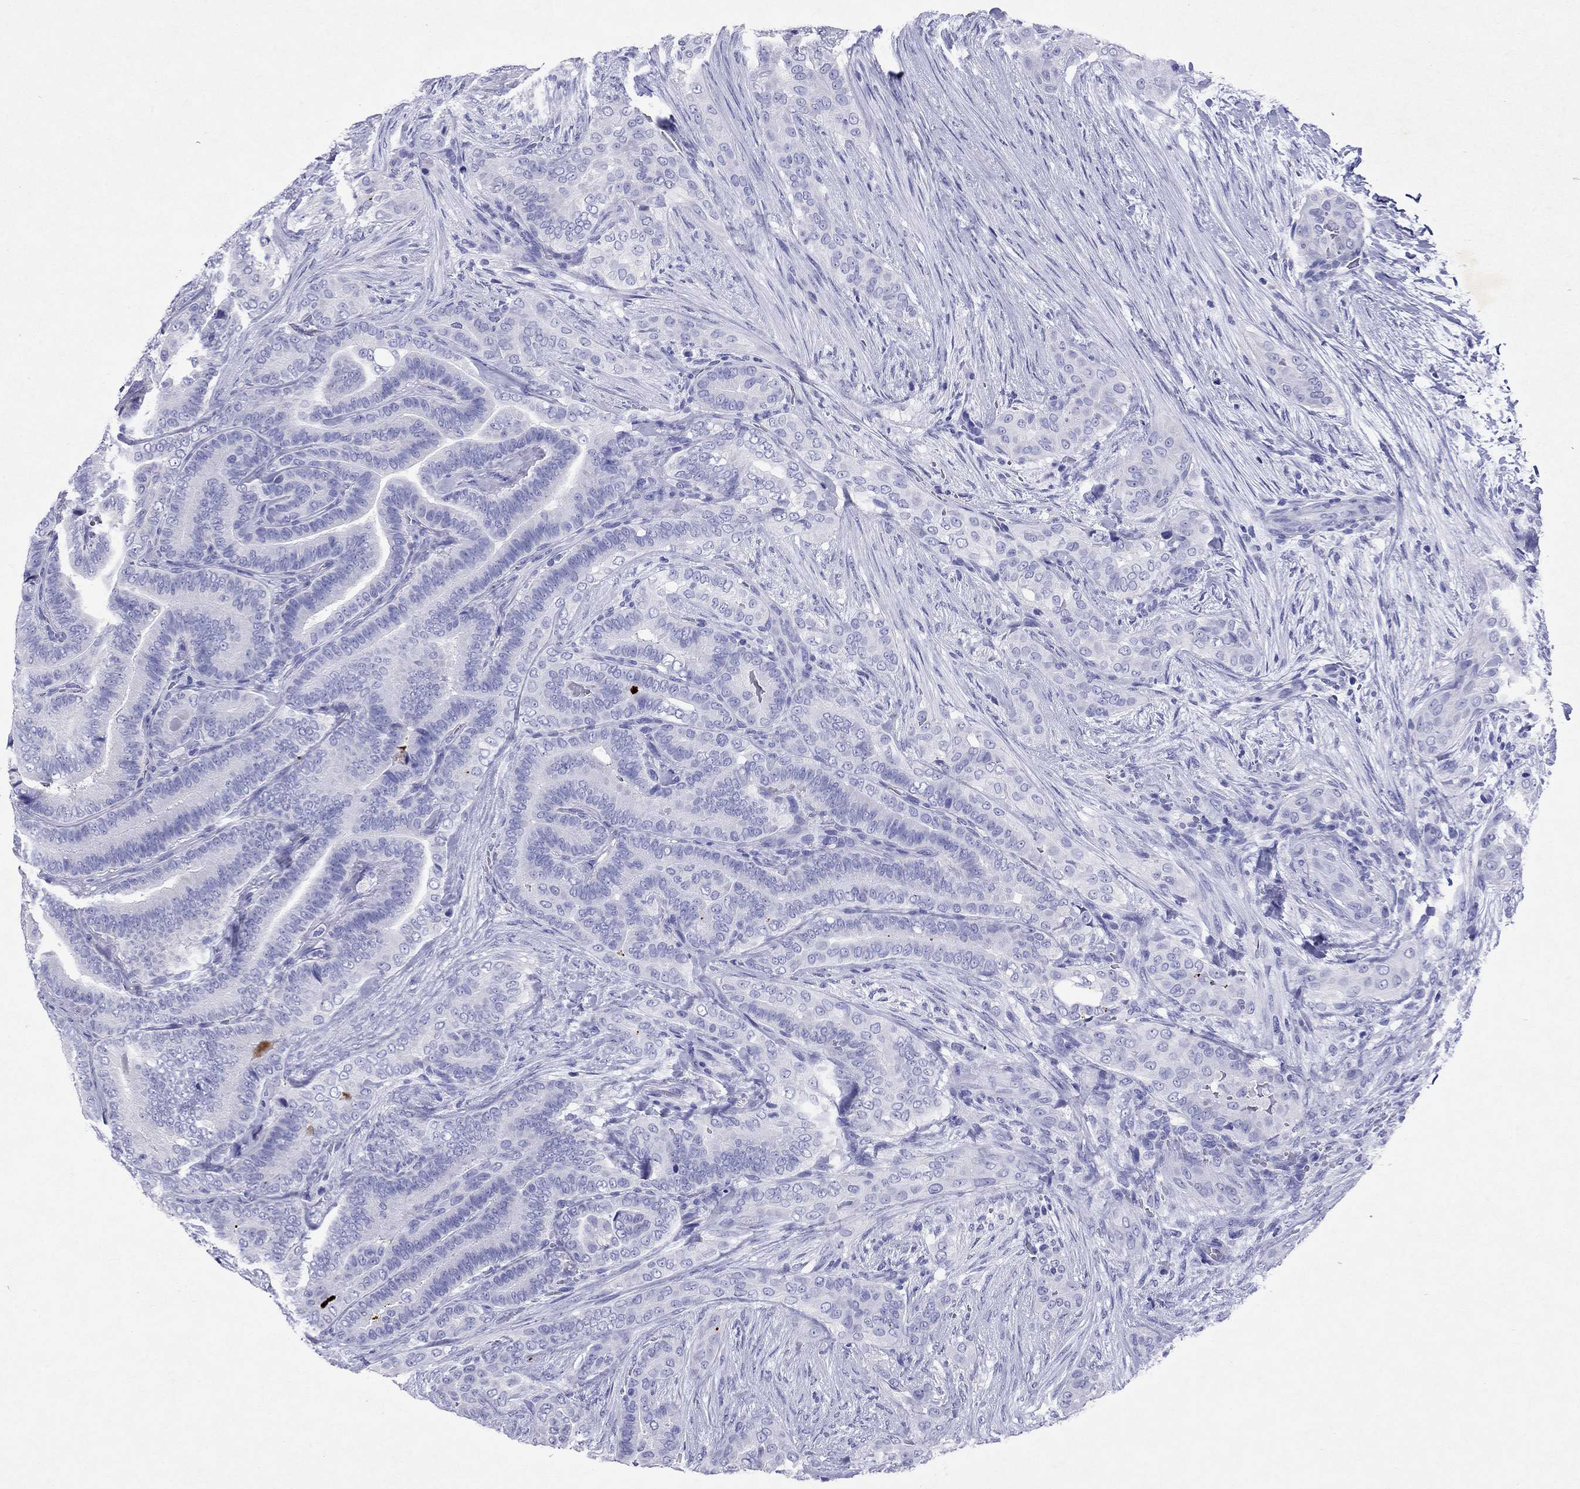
{"staining": {"intensity": "negative", "quantity": "none", "location": "none"}, "tissue": "thyroid cancer", "cell_type": "Tumor cells", "image_type": "cancer", "snomed": [{"axis": "morphology", "description": "Papillary adenocarcinoma, NOS"}, {"axis": "topography", "description": "Thyroid gland"}], "caption": "The micrograph exhibits no staining of tumor cells in papillary adenocarcinoma (thyroid). The staining was performed using DAB to visualize the protein expression in brown, while the nuclei were stained in blue with hematoxylin (Magnification: 20x).", "gene": "ARMC12", "patient": {"sex": "male", "age": 61}}